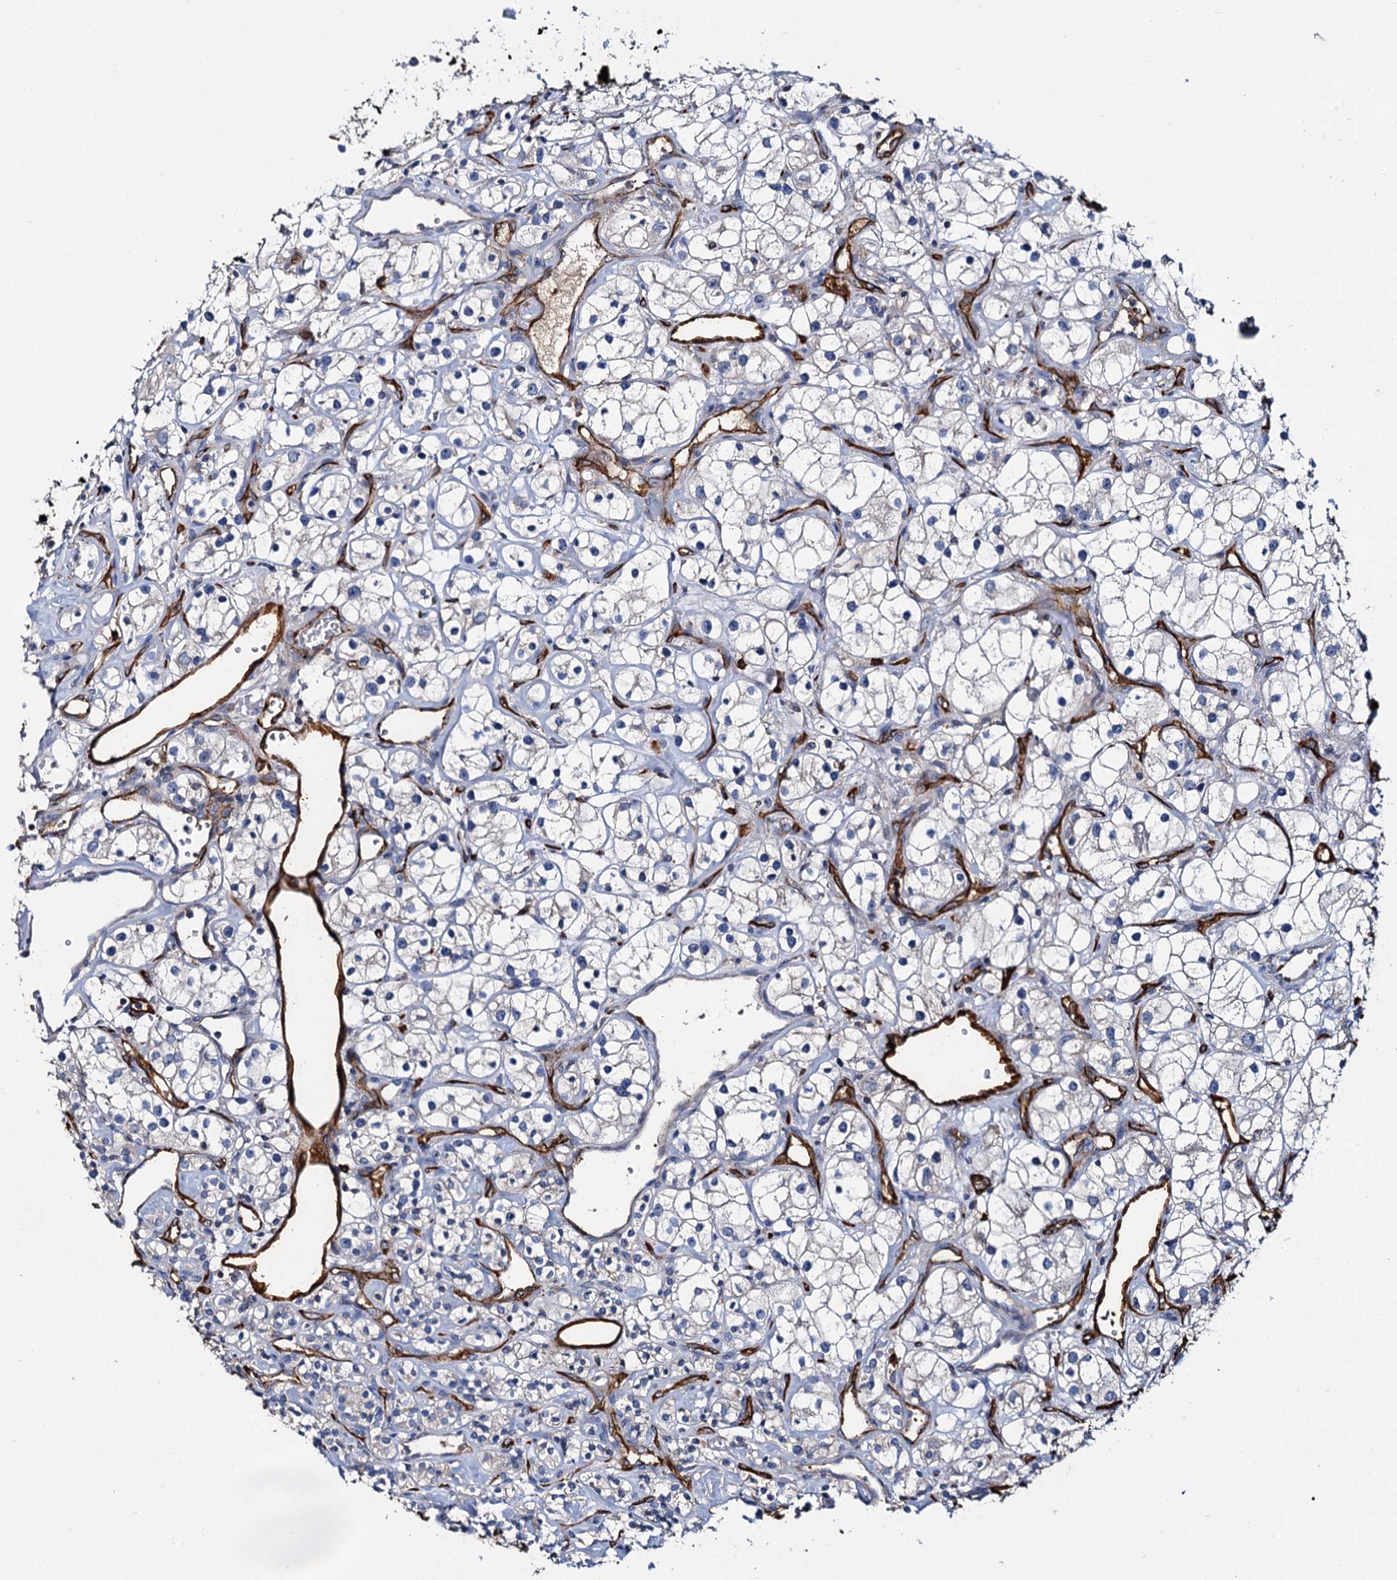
{"staining": {"intensity": "negative", "quantity": "none", "location": "none"}, "tissue": "renal cancer", "cell_type": "Tumor cells", "image_type": "cancer", "snomed": [{"axis": "morphology", "description": "Adenocarcinoma, NOS"}, {"axis": "topography", "description": "Kidney"}], "caption": "This is an IHC image of adenocarcinoma (renal). There is no staining in tumor cells.", "gene": "CACNA1C", "patient": {"sex": "male", "age": 77}}